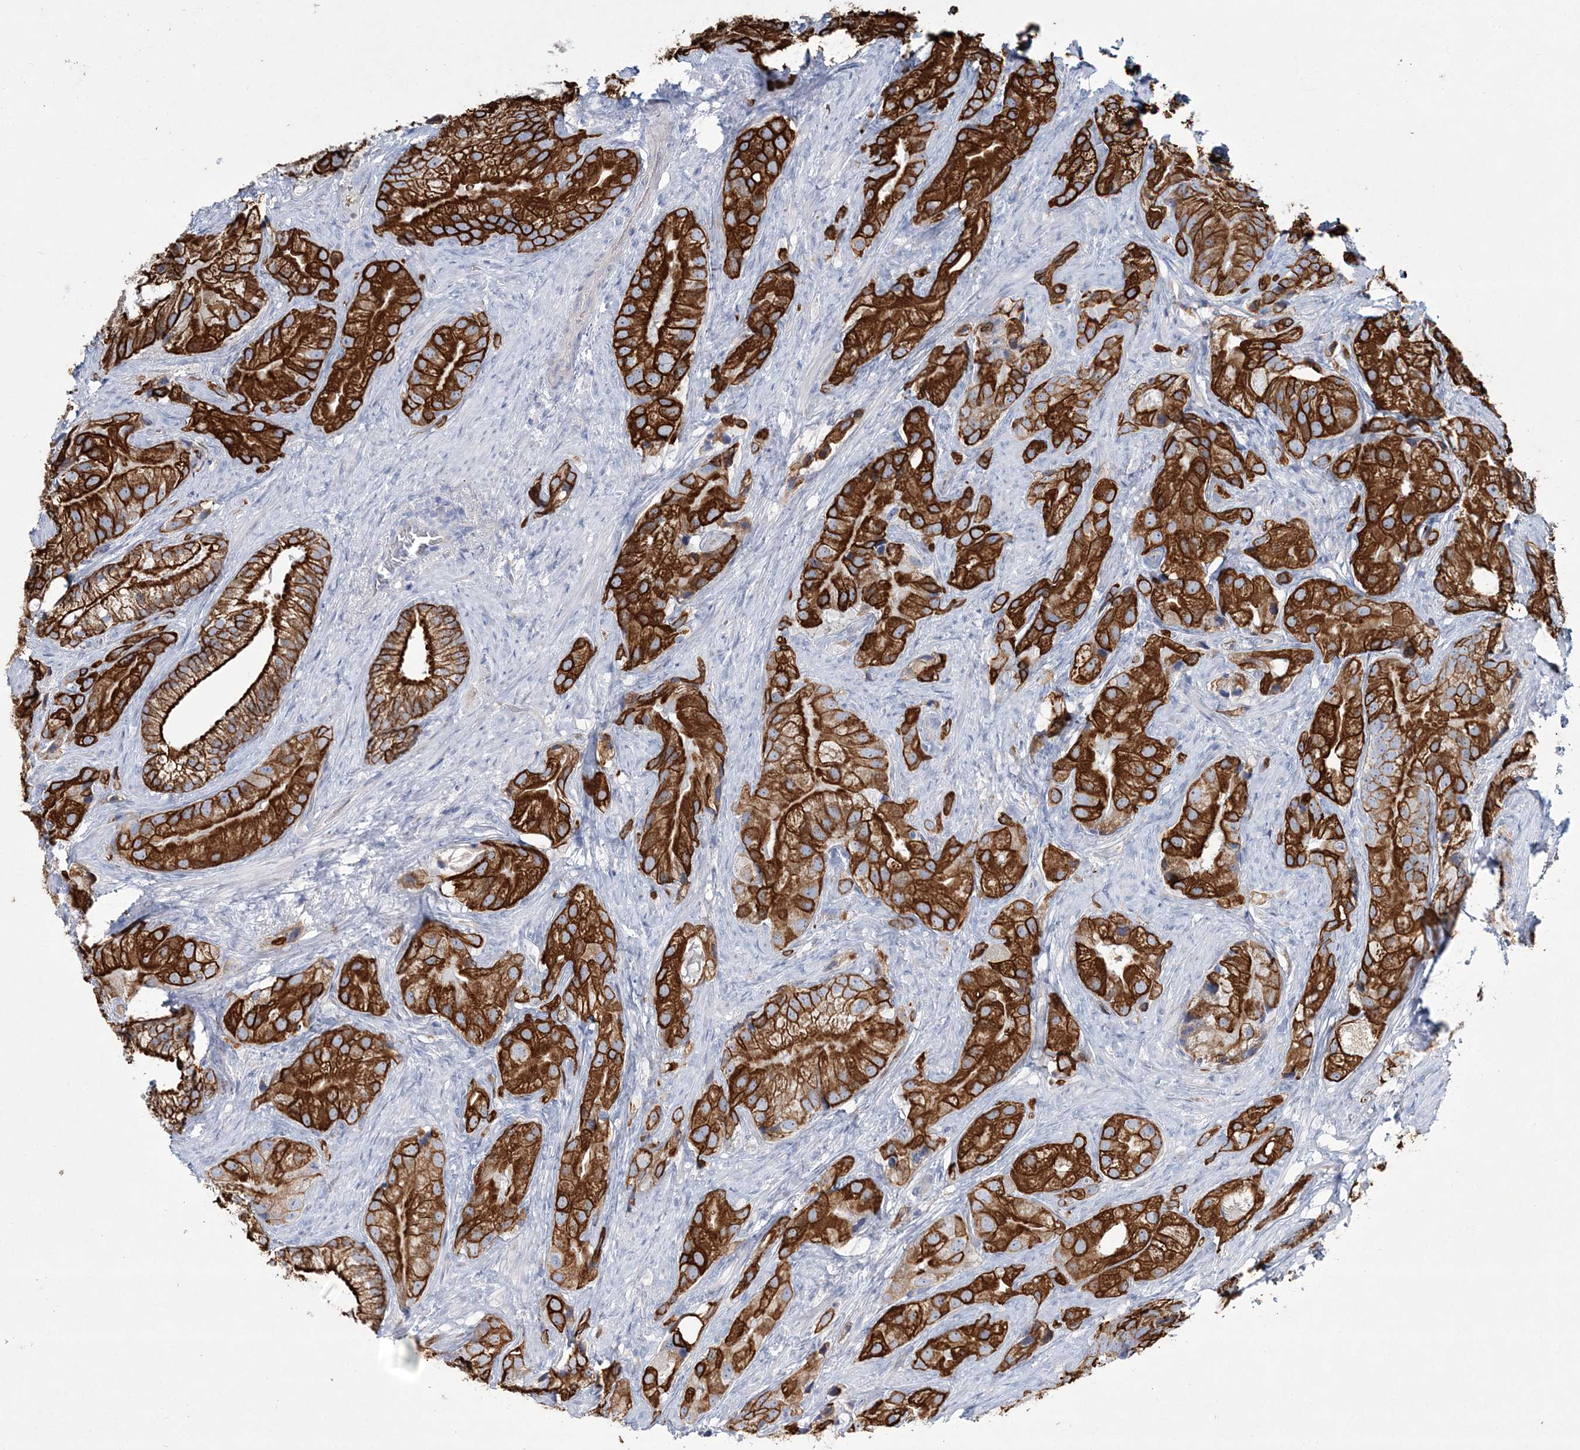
{"staining": {"intensity": "strong", "quantity": ">75%", "location": "cytoplasmic/membranous"}, "tissue": "prostate cancer", "cell_type": "Tumor cells", "image_type": "cancer", "snomed": [{"axis": "morphology", "description": "Adenocarcinoma, Low grade"}, {"axis": "topography", "description": "Prostate"}], "caption": "Protein staining displays strong cytoplasmic/membranous staining in approximately >75% of tumor cells in prostate low-grade adenocarcinoma.", "gene": "ADGRL1", "patient": {"sex": "male", "age": 71}}